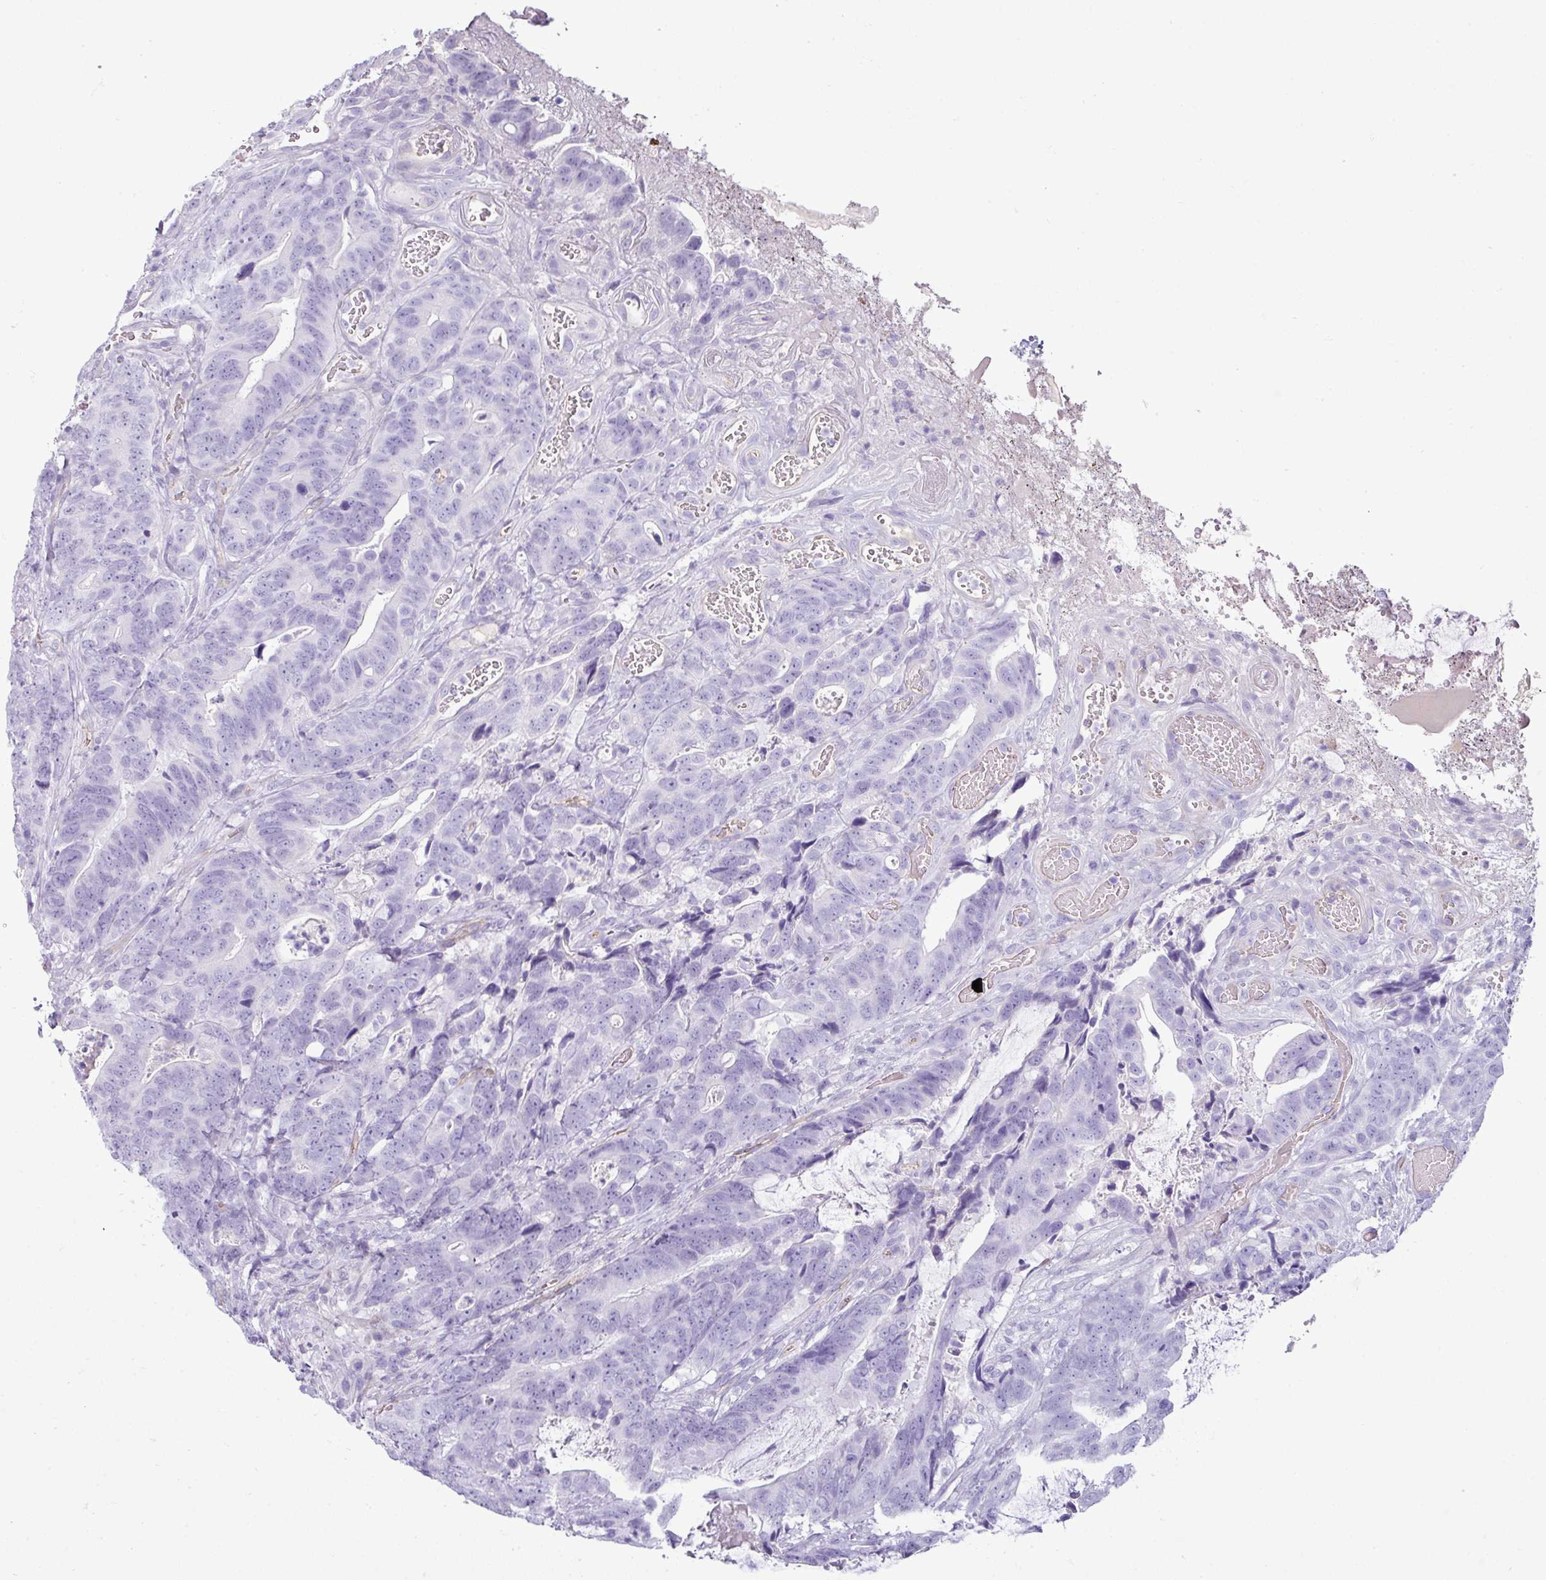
{"staining": {"intensity": "negative", "quantity": "none", "location": "none"}, "tissue": "colorectal cancer", "cell_type": "Tumor cells", "image_type": "cancer", "snomed": [{"axis": "morphology", "description": "Adenocarcinoma, NOS"}, {"axis": "topography", "description": "Colon"}], "caption": "Tumor cells are negative for brown protein staining in adenocarcinoma (colorectal). The staining is performed using DAB brown chromogen with nuclei counter-stained in using hematoxylin.", "gene": "VCX2", "patient": {"sex": "female", "age": 82}}